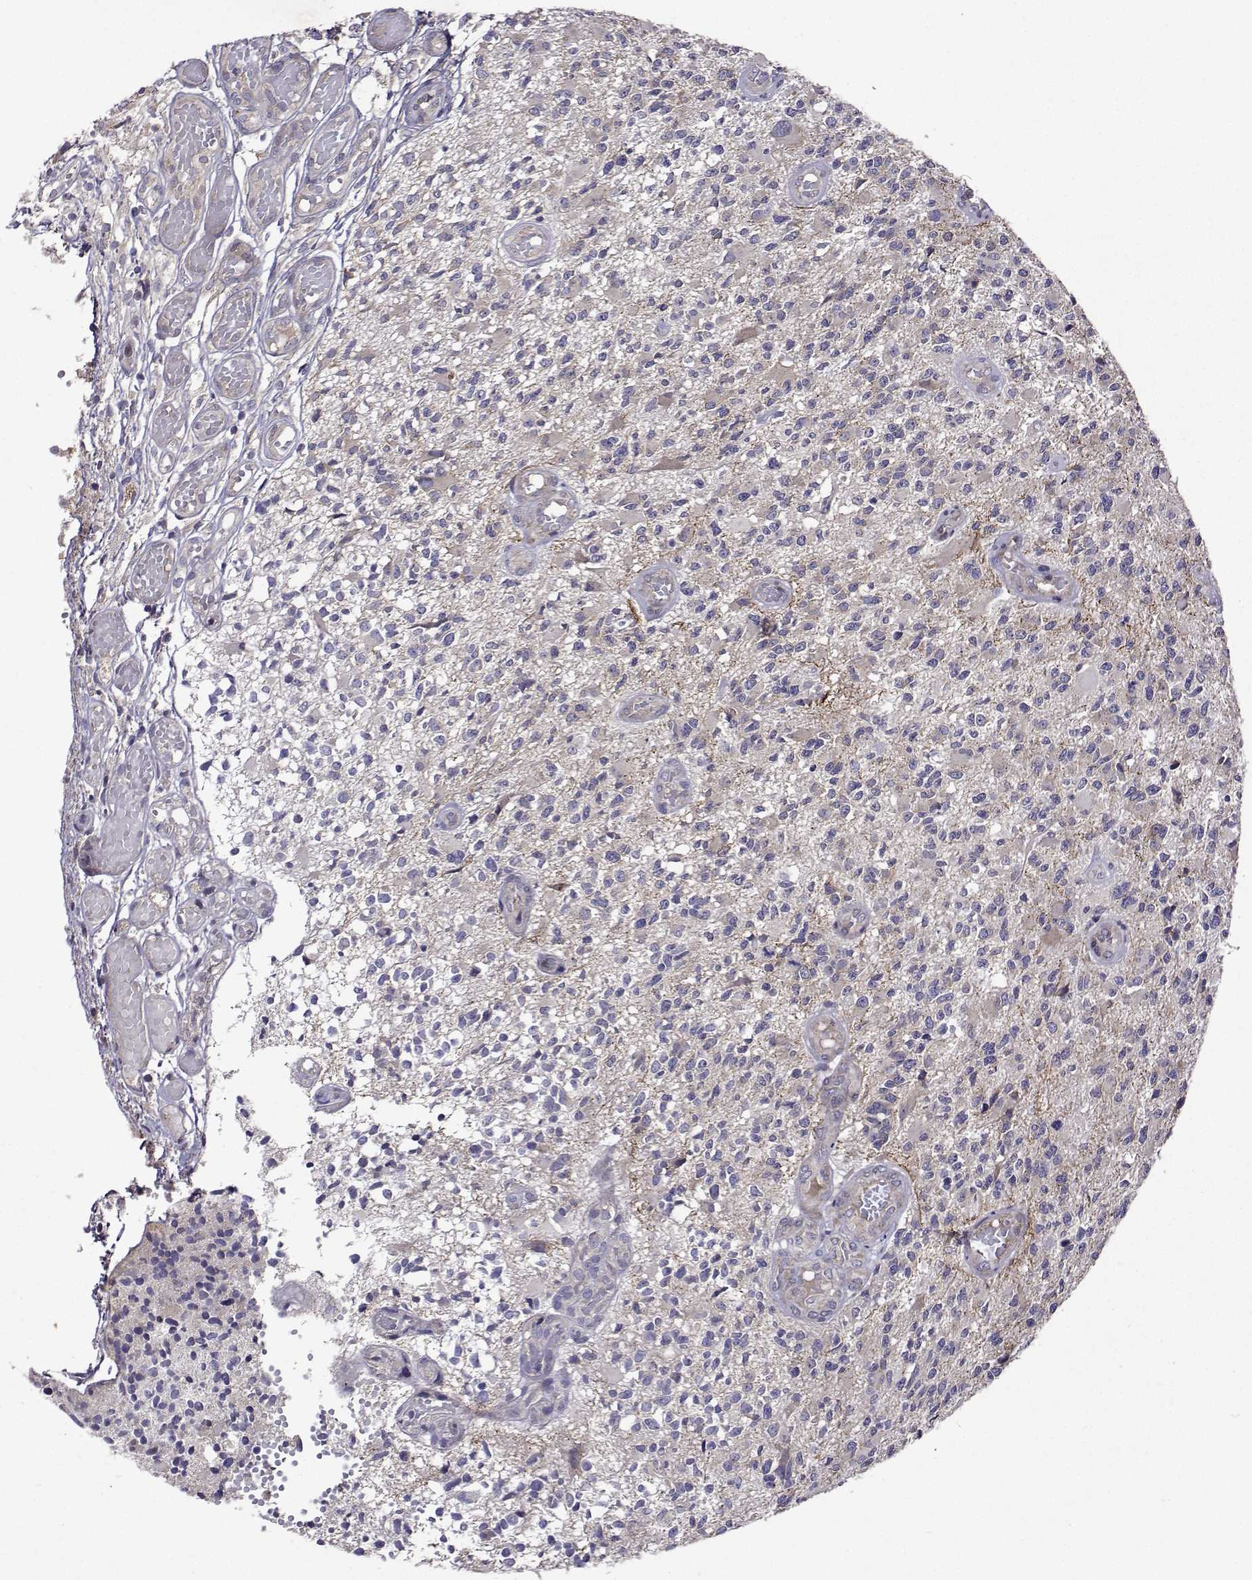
{"staining": {"intensity": "negative", "quantity": "none", "location": "none"}, "tissue": "glioma", "cell_type": "Tumor cells", "image_type": "cancer", "snomed": [{"axis": "morphology", "description": "Glioma, malignant, High grade"}, {"axis": "topography", "description": "Brain"}], "caption": "The photomicrograph displays no staining of tumor cells in malignant glioma (high-grade).", "gene": "TARBP2", "patient": {"sex": "female", "age": 63}}